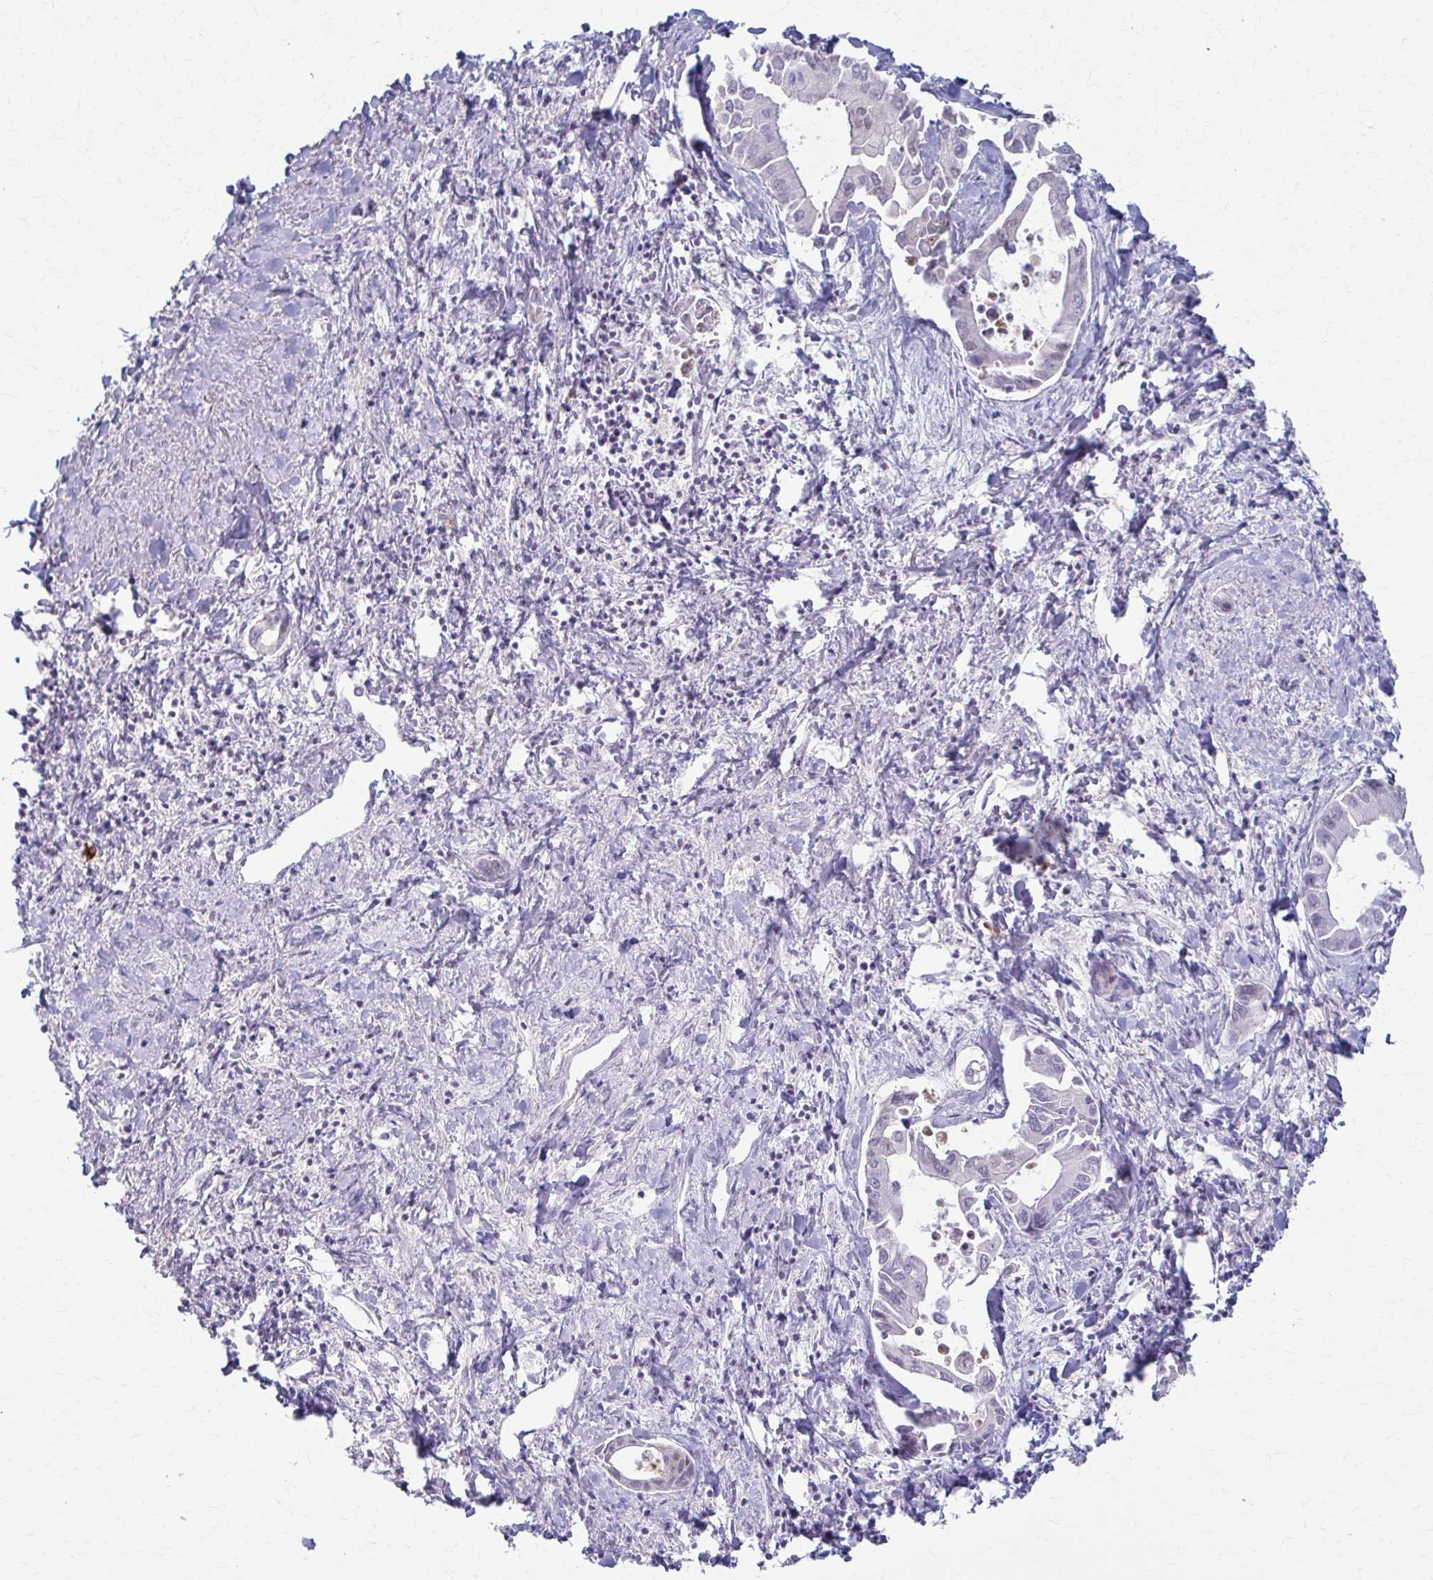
{"staining": {"intensity": "negative", "quantity": "none", "location": "none"}, "tissue": "liver cancer", "cell_type": "Tumor cells", "image_type": "cancer", "snomed": [{"axis": "morphology", "description": "Cholangiocarcinoma"}, {"axis": "topography", "description": "Liver"}], "caption": "Immunohistochemistry of human liver cancer (cholangiocarcinoma) reveals no positivity in tumor cells.", "gene": "LDLRAP1", "patient": {"sex": "male", "age": 66}}